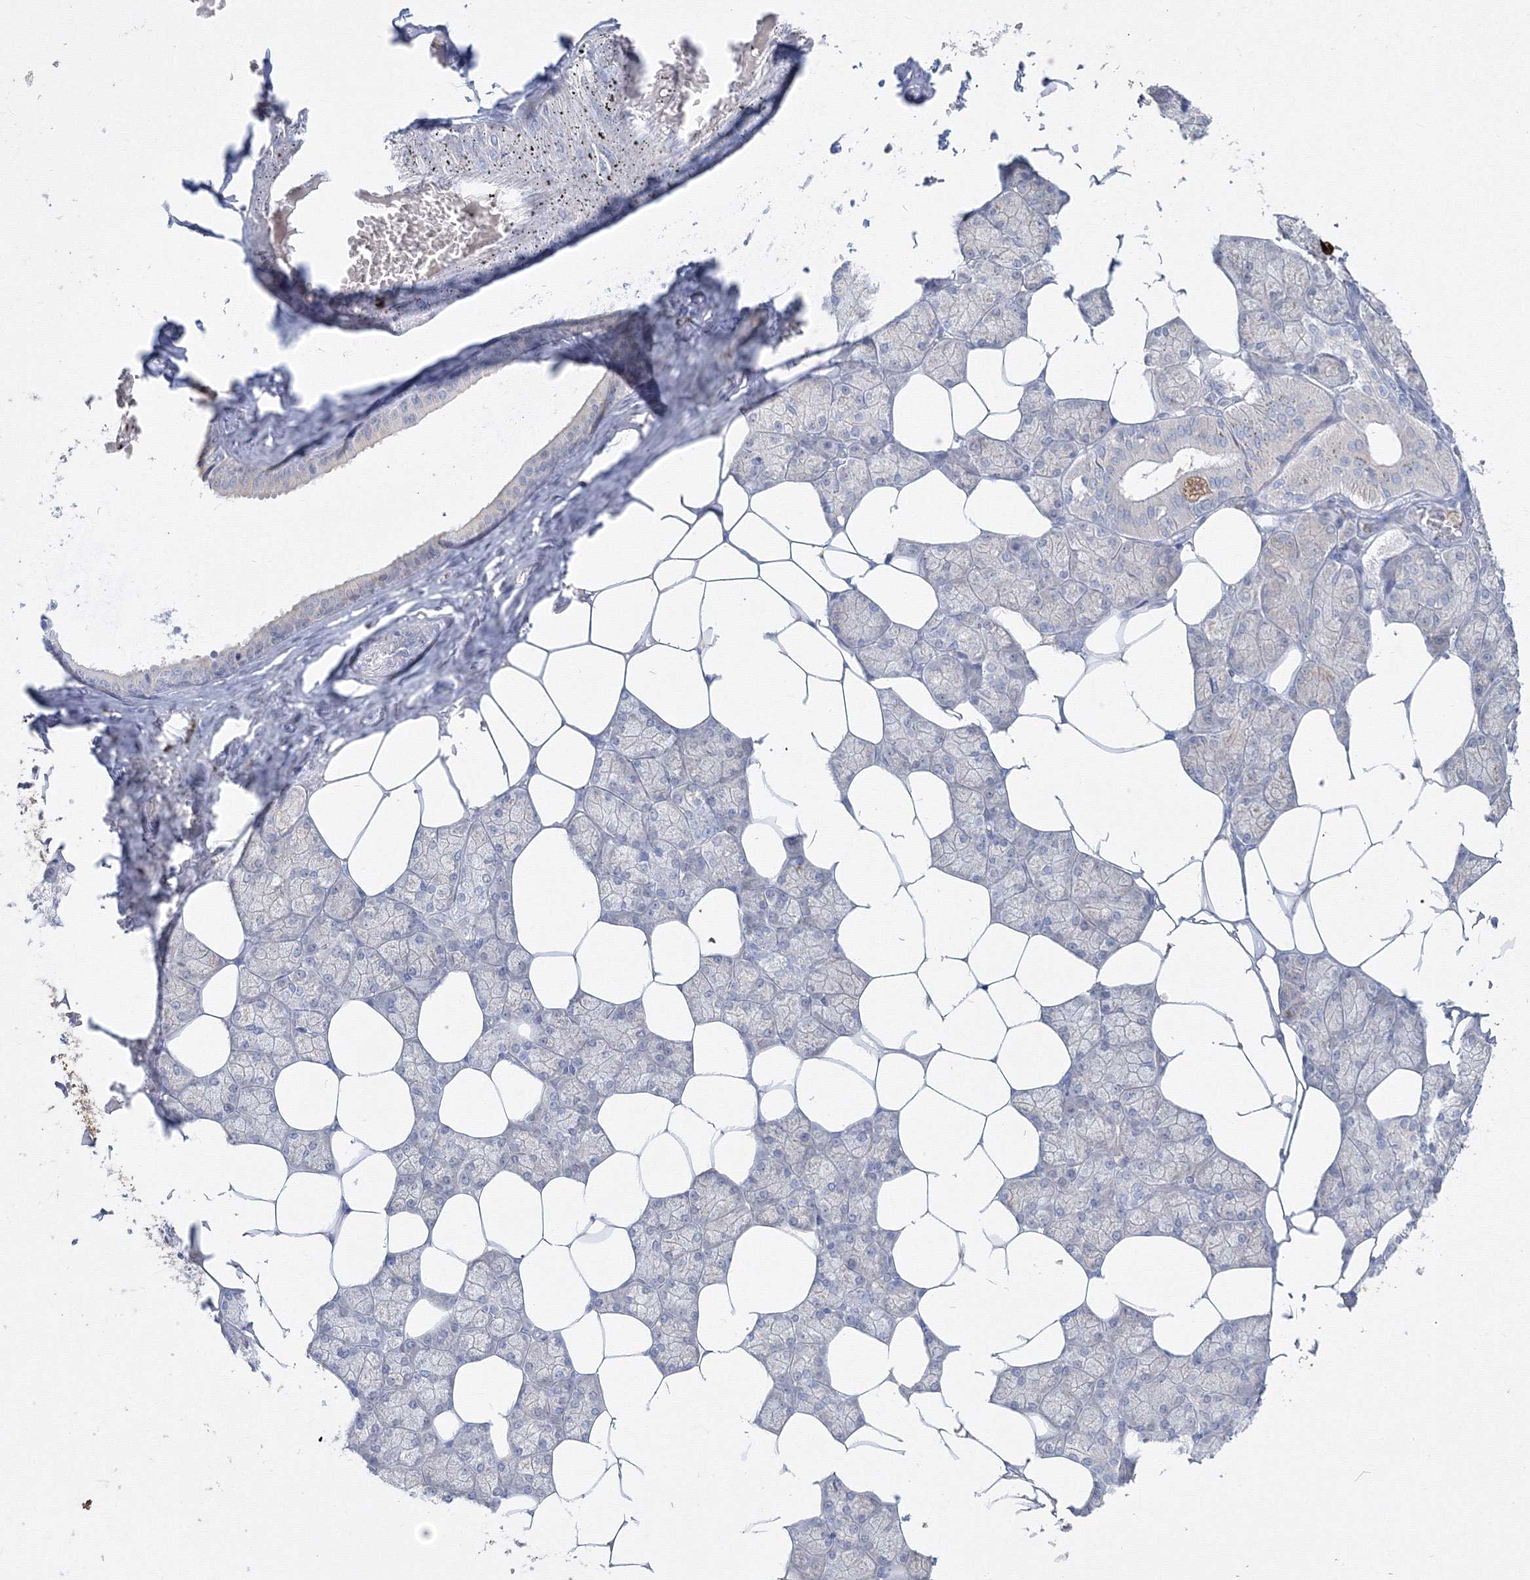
{"staining": {"intensity": "moderate", "quantity": "25%-75%", "location": "cytoplasmic/membranous"}, "tissue": "salivary gland", "cell_type": "Glandular cells", "image_type": "normal", "snomed": [{"axis": "morphology", "description": "Normal tissue, NOS"}, {"axis": "topography", "description": "Salivary gland"}], "caption": "Immunohistochemical staining of normal human salivary gland demonstrates medium levels of moderate cytoplasmic/membranous staining in about 25%-75% of glandular cells.", "gene": "FBXL8", "patient": {"sex": "male", "age": 62}}